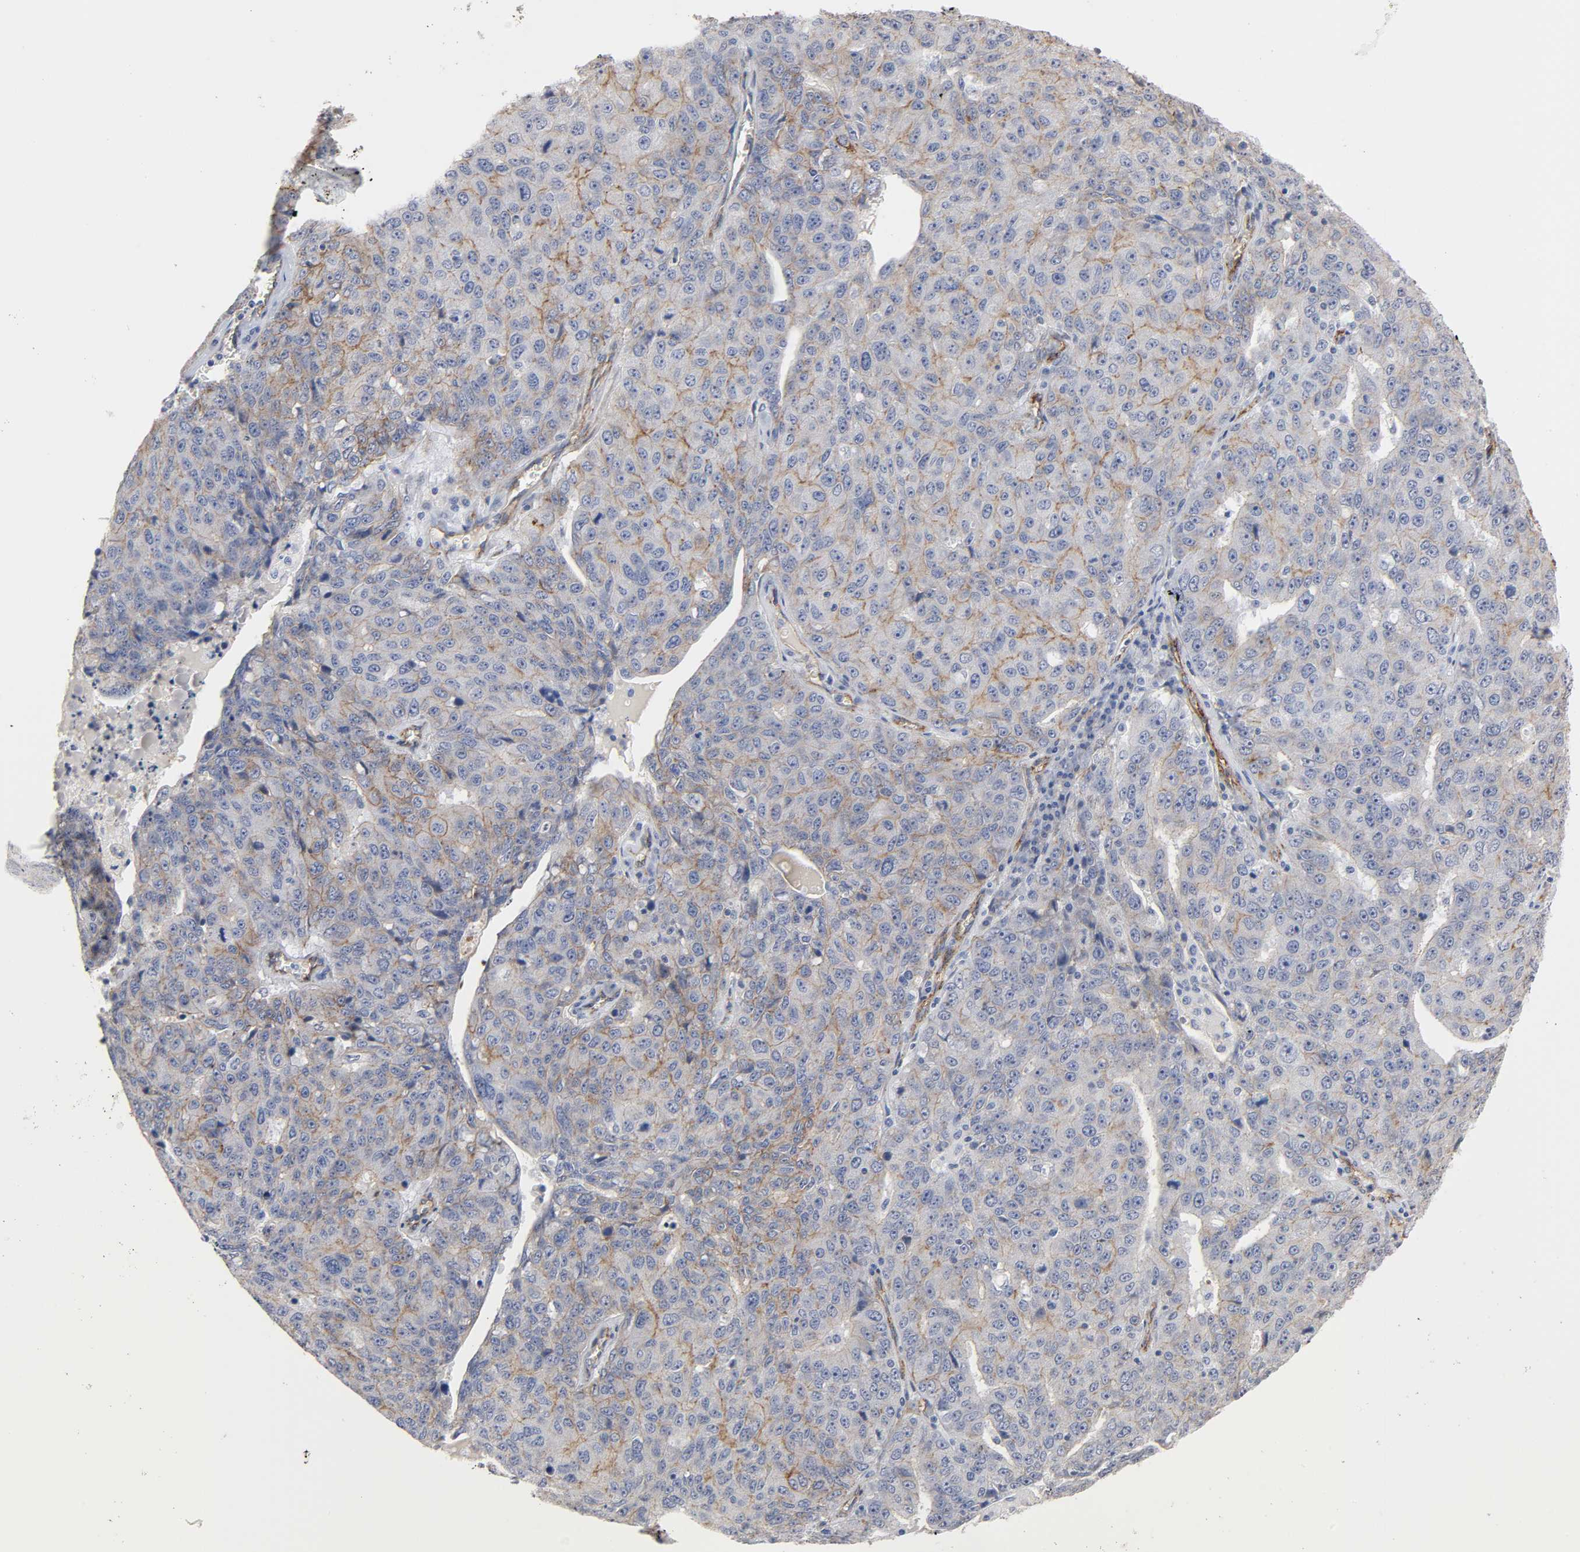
{"staining": {"intensity": "weak", "quantity": "25%-75%", "location": "cytoplasmic/membranous"}, "tissue": "ovarian cancer", "cell_type": "Tumor cells", "image_type": "cancer", "snomed": [{"axis": "morphology", "description": "Carcinoma, endometroid"}, {"axis": "topography", "description": "Ovary"}], "caption": "The image reveals staining of ovarian cancer, revealing weak cytoplasmic/membranous protein expression (brown color) within tumor cells.", "gene": "SPTAN1", "patient": {"sex": "female", "age": 62}}